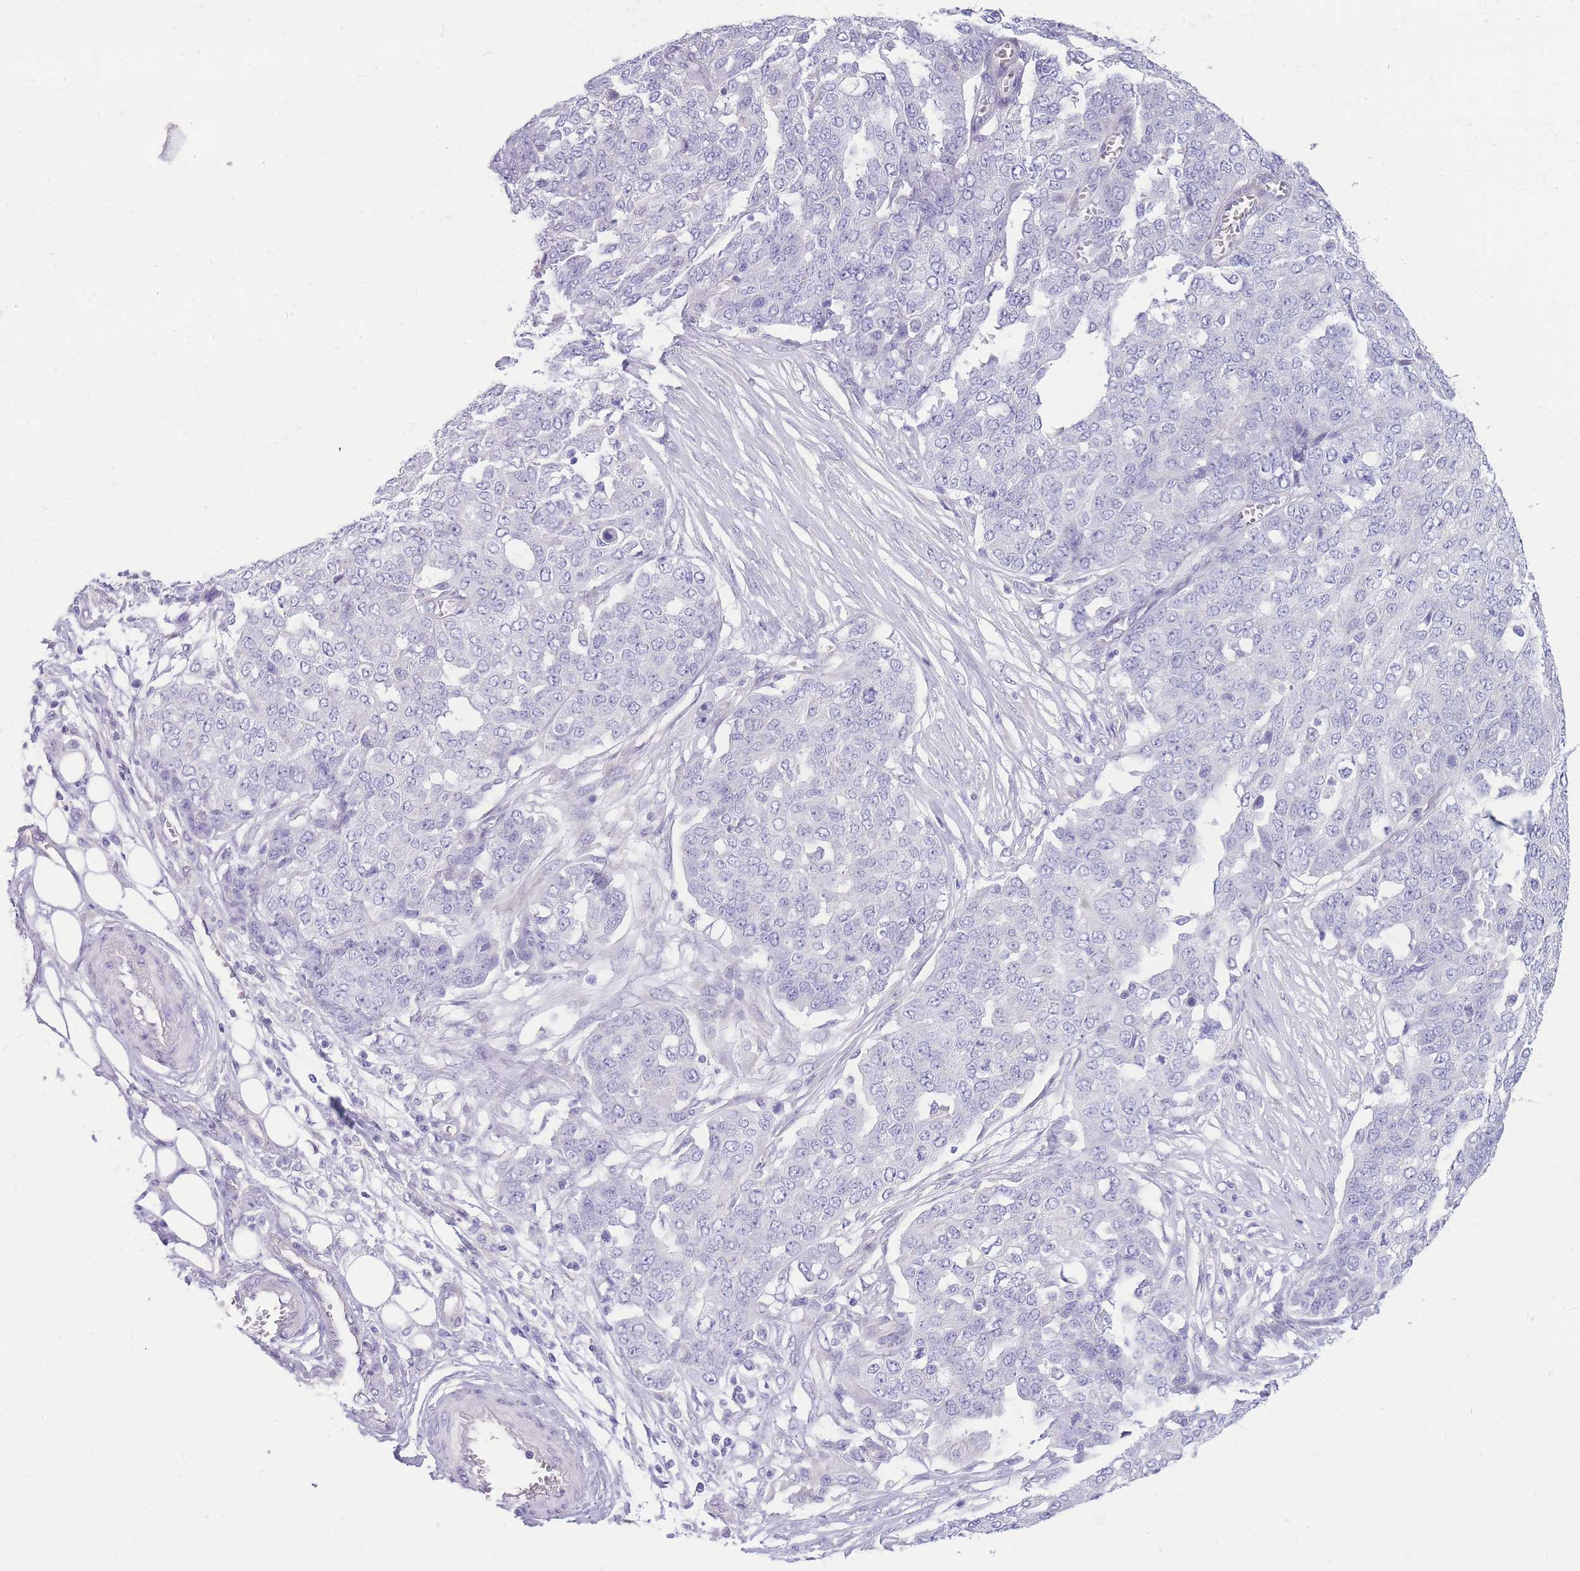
{"staining": {"intensity": "negative", "quantity": "none", "location": "none"}, "tissue": "ovarian cancer", "cell_type": "Tumor cells", "image_type": "cancer", "snomed": [{"axis": "morphology", "description": "Cystadenocarcinoma, serous, NOS"}, {"axis": "topography", "description": "Soft tissue"}, {"axis": "topography", "description": "Ovary"}], "caption": "IHC image of neoplastic tissue: human ovarian serous cystadenocarcinoma stained with DAB demonstrates no significant protein positivity in tumor cells.", "gene": "ZNF311", "patient": {"sex": "female", "age": 57}}